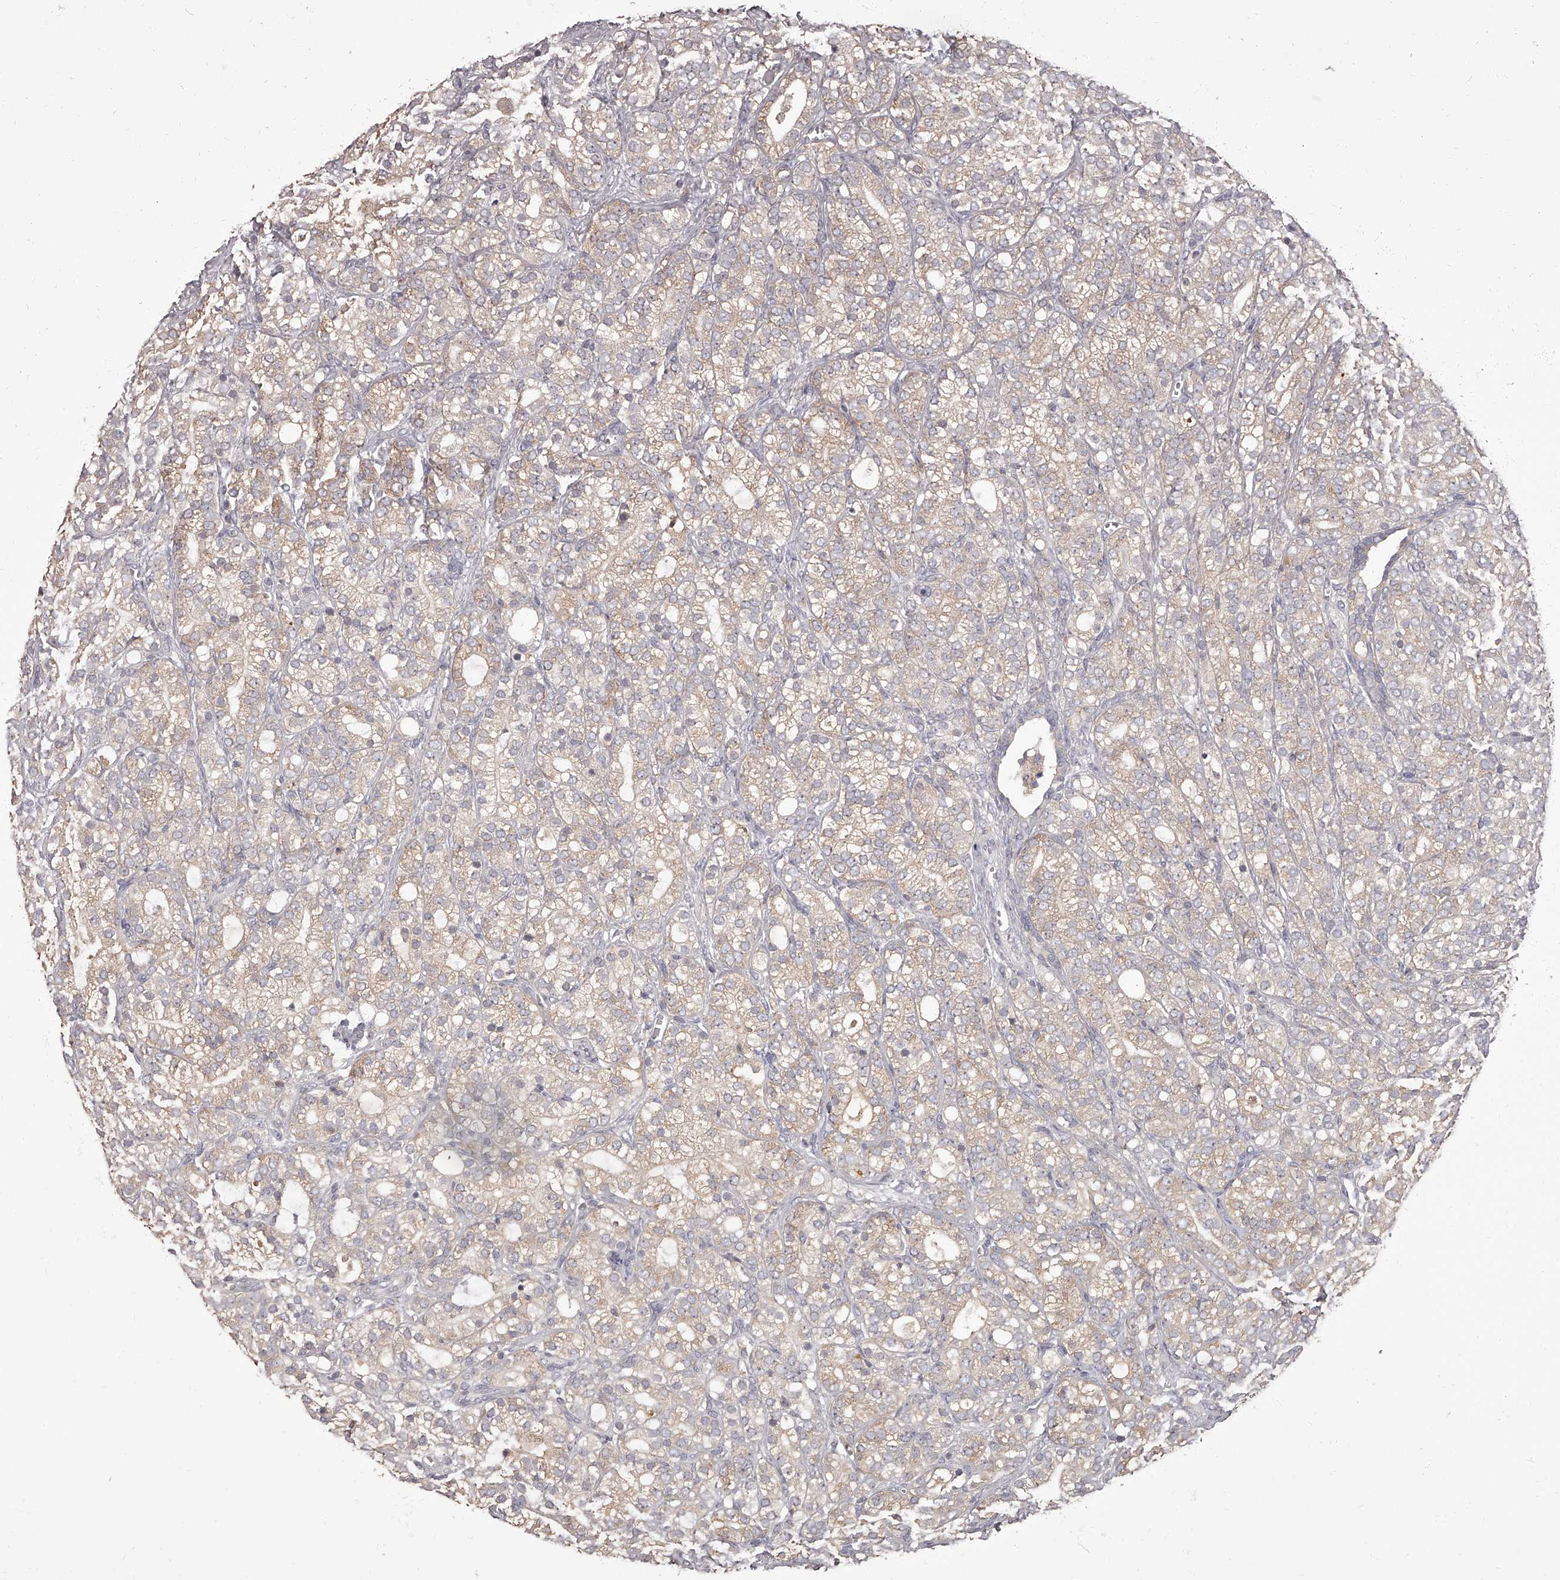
{"staining": {"intensity": "negative", "quantity": "none", "location": "none"}, "tissue": "prostate cancer", "cell_type": "Tumor cells", "image_type": "cancer", "snomed": [{"axis": "morphology", "description": "Adenocarcinoma, High grade"}, {"axis": "topography", "description": "Prostate"}], "caption": "High power microscopy image of an IHC photomicrograph of prostate high-grade adenocarcinoma, revealing no significant positivity in tumor cells. (Stains: DAB IHC with hematoxylin counter stain, Microscopy: brightfield microscopy at high magnification).", "gene": "APEH", "patient": {"sex": "male", "age": 57}}